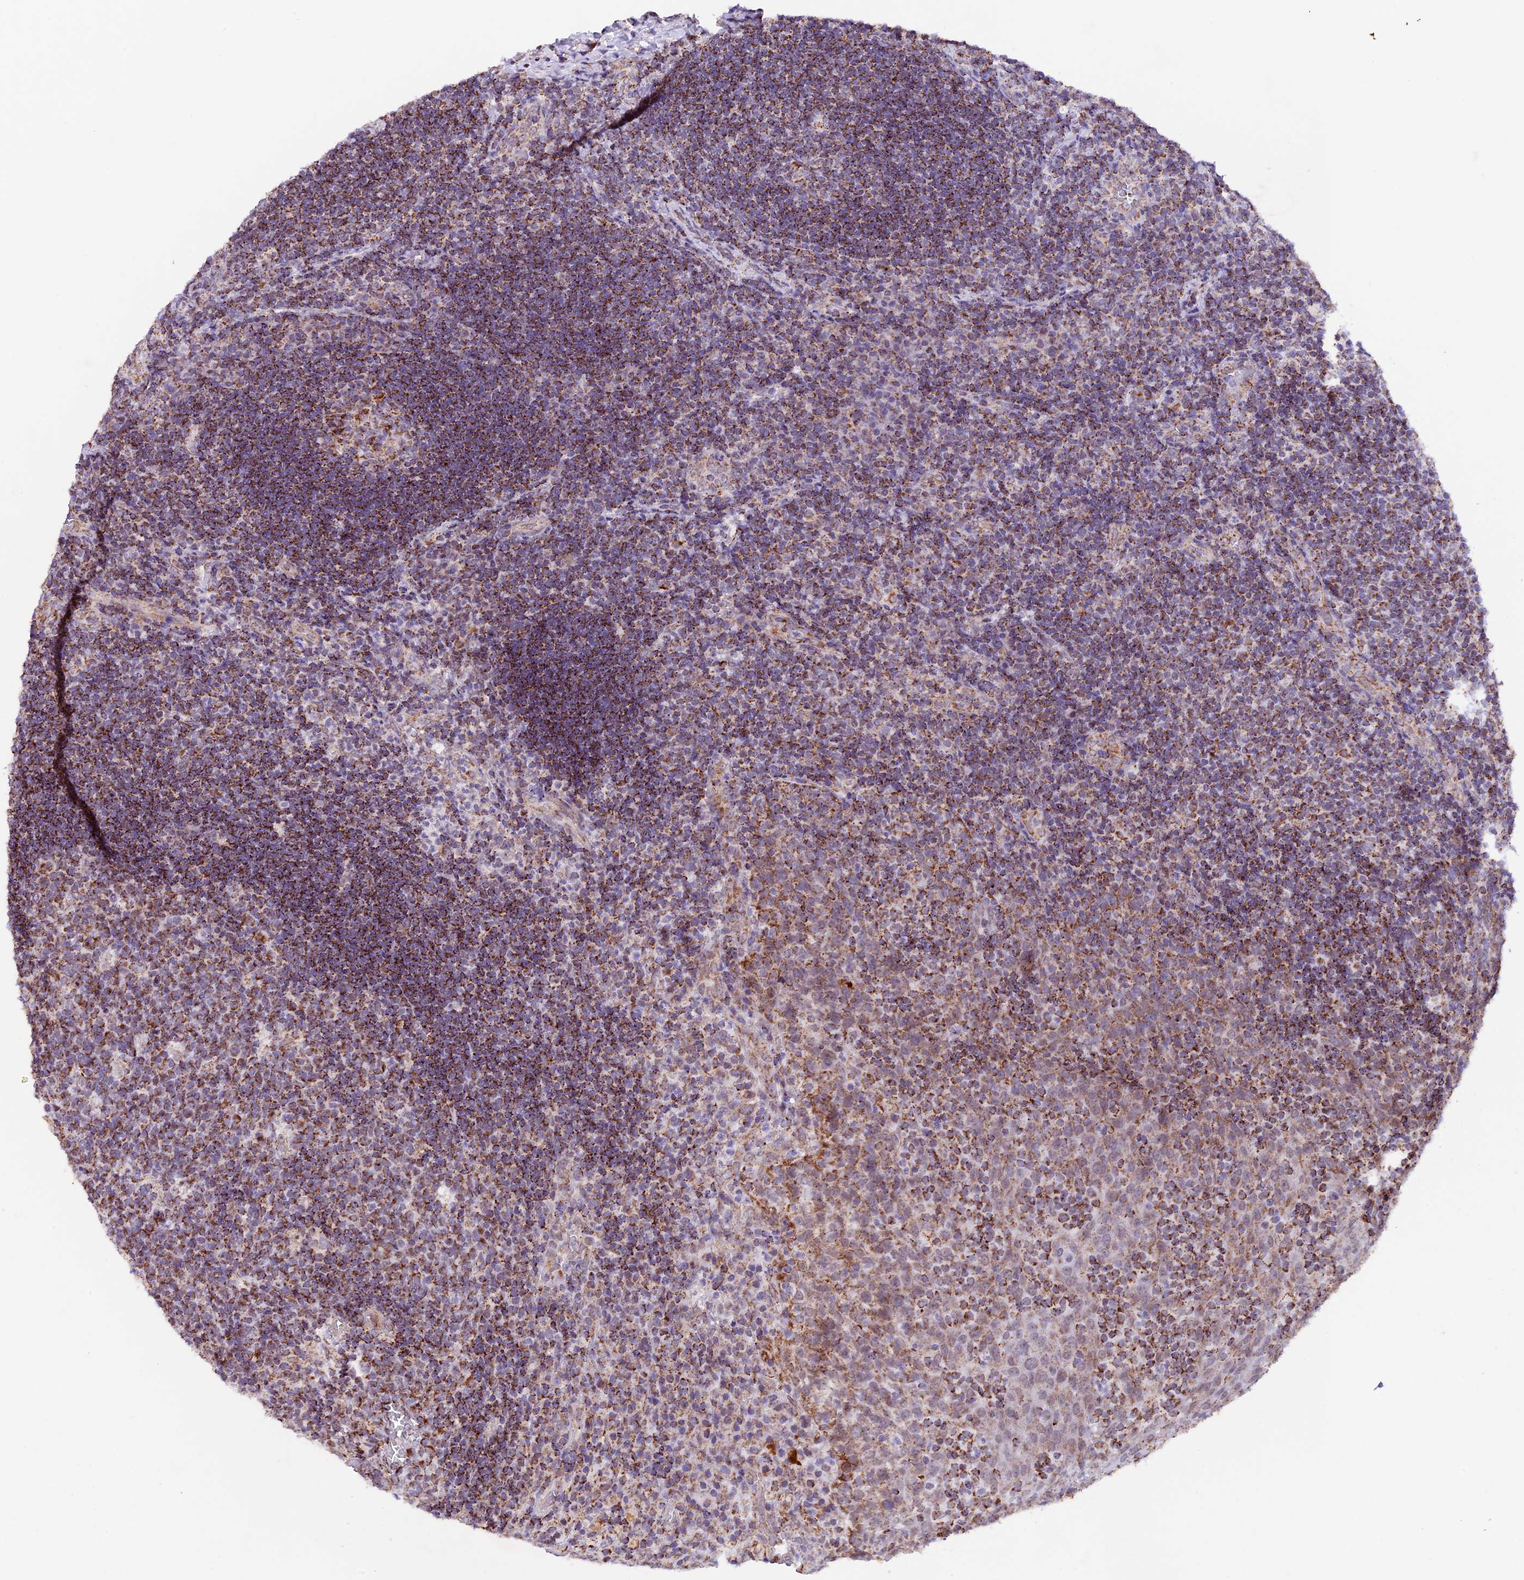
{"staining": {"intensity": "moderate", "quantity": ">75%", "location": "cytoplasmic/membranous"}, "tissue": "tonsil", "cell_type": "Germinal center cells", "image_type": "normal", "snomed": [{"axis": "morphology", "description": "Normal tissue, NOS"}, {"axis": "topography", "description": "Tonsil"}], "caption": "Immunohistochemistry (IHC) photomicrograph of normal tonsil stained for a protein (brown), which displays medium levels of moderate cytoplasmic/membranous expression in approximately >75% of germinal center cells.", "gene": "TFAM", "patient": {"sex": "male", "age": 17}}